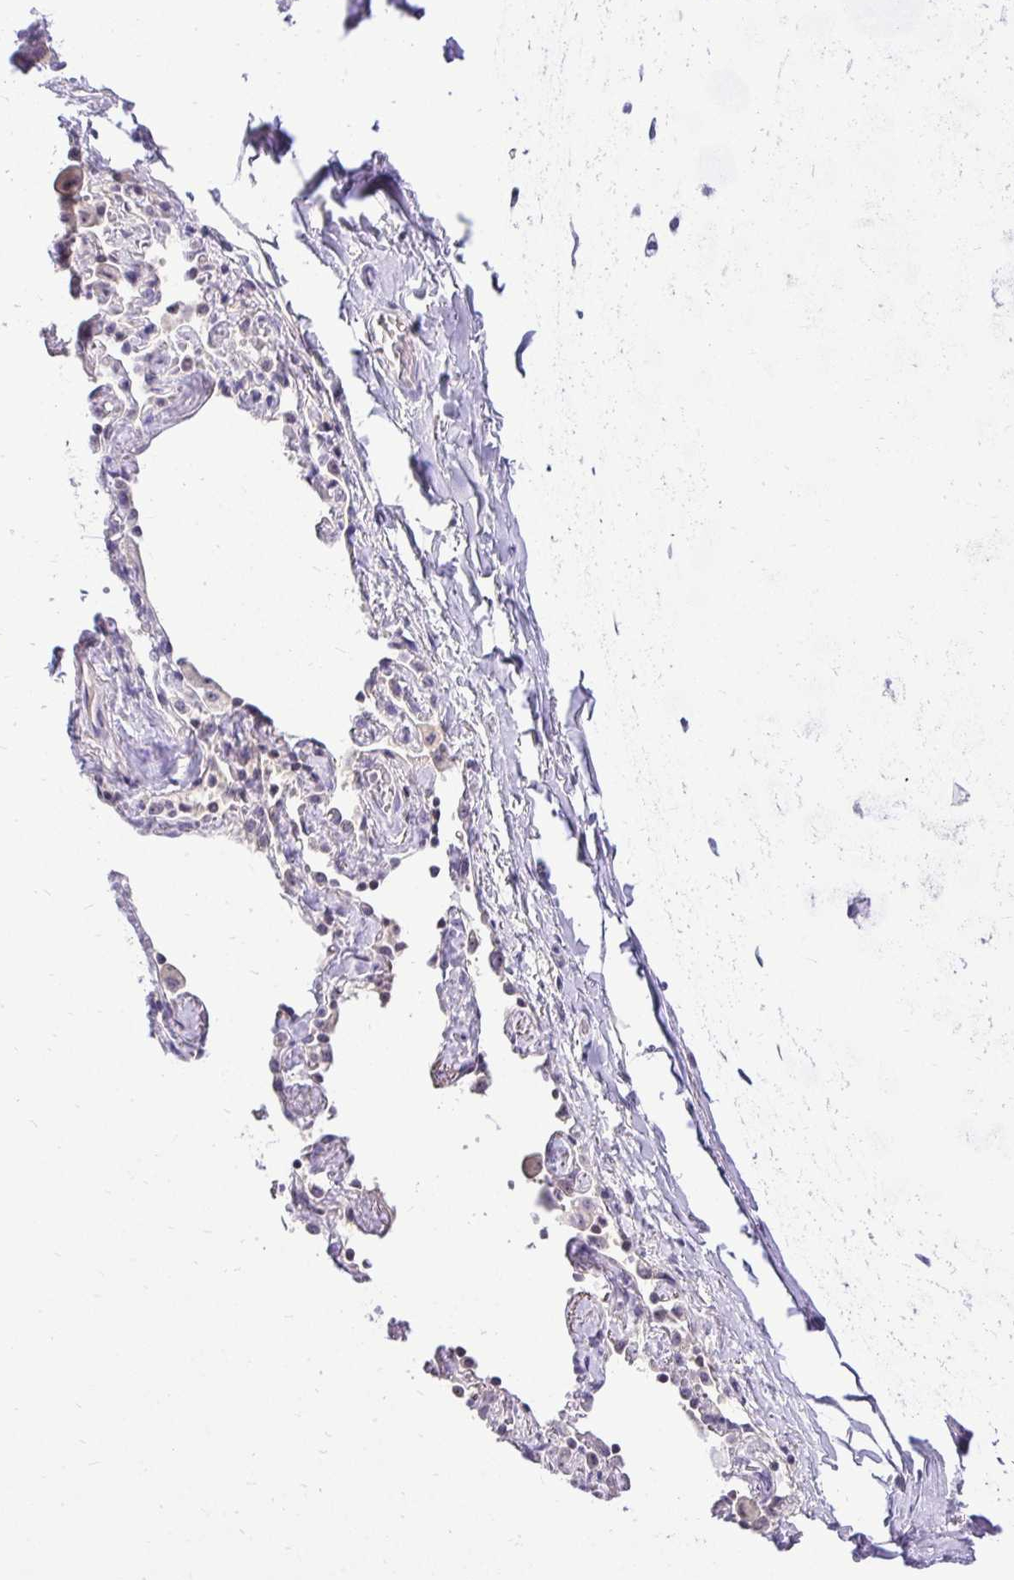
{"staining": {"intensity": "negative", "quantity": "none", "location": "none"}, "tissue": "soft tissue", "cell_type": "Fibroblasts", "image_type": "normal", "snomed": [{"axis": "morphology", "description": "Normal tissue, NOS"}, {"axis": "topography", "description": "Cartilage tissue"}, {"axis": "topography", "description": "Bronchus"}], "caption": "IHC of normal soft tissue displays no staining in fibroblasts.", "gene": "NIFK", "patient": {"sex": "male", "age": 64}}